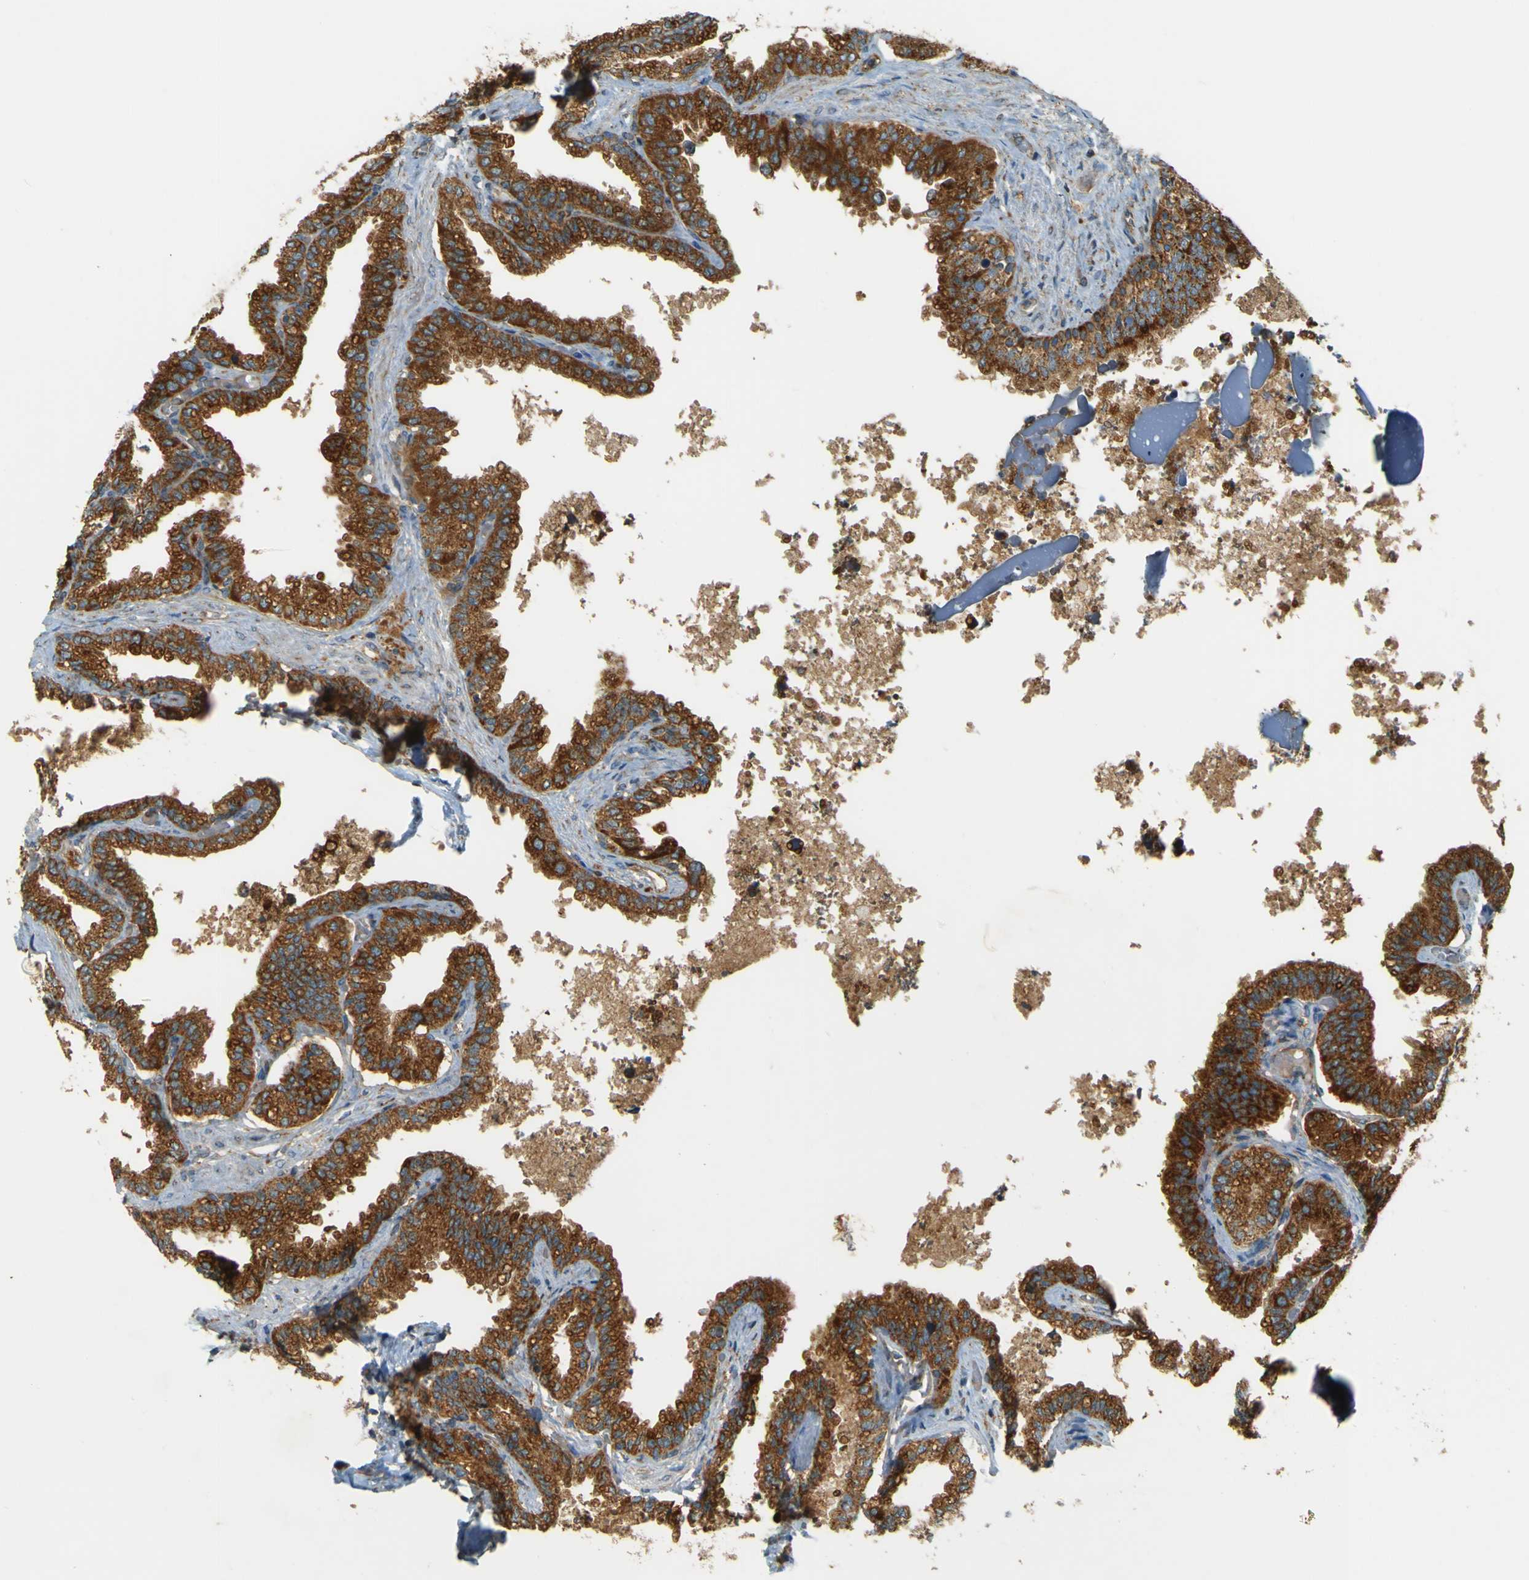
{"staining": {"intensity": "strong", "quantity": ">75%", "location": "cytoplasmic/membranous"}, "tissue": "seminal vesicle", "cell_type": "Glandular cells", "image_type": "normal", "snomed": [{"axis": "morphology", "description": "Normal tissue, NOS"}, {"axis": "topography", "description": "Seminal veicle"}], "caption": "A brown stain shows strong cytoplasmic/membranous staining of a protein in glandular cells of benign seminal vesicle. (DAB IHC with brightfield microscopy, high magnification).", "gene": "DNAJC5", "patient": {"sex": "male", "age": 46}}